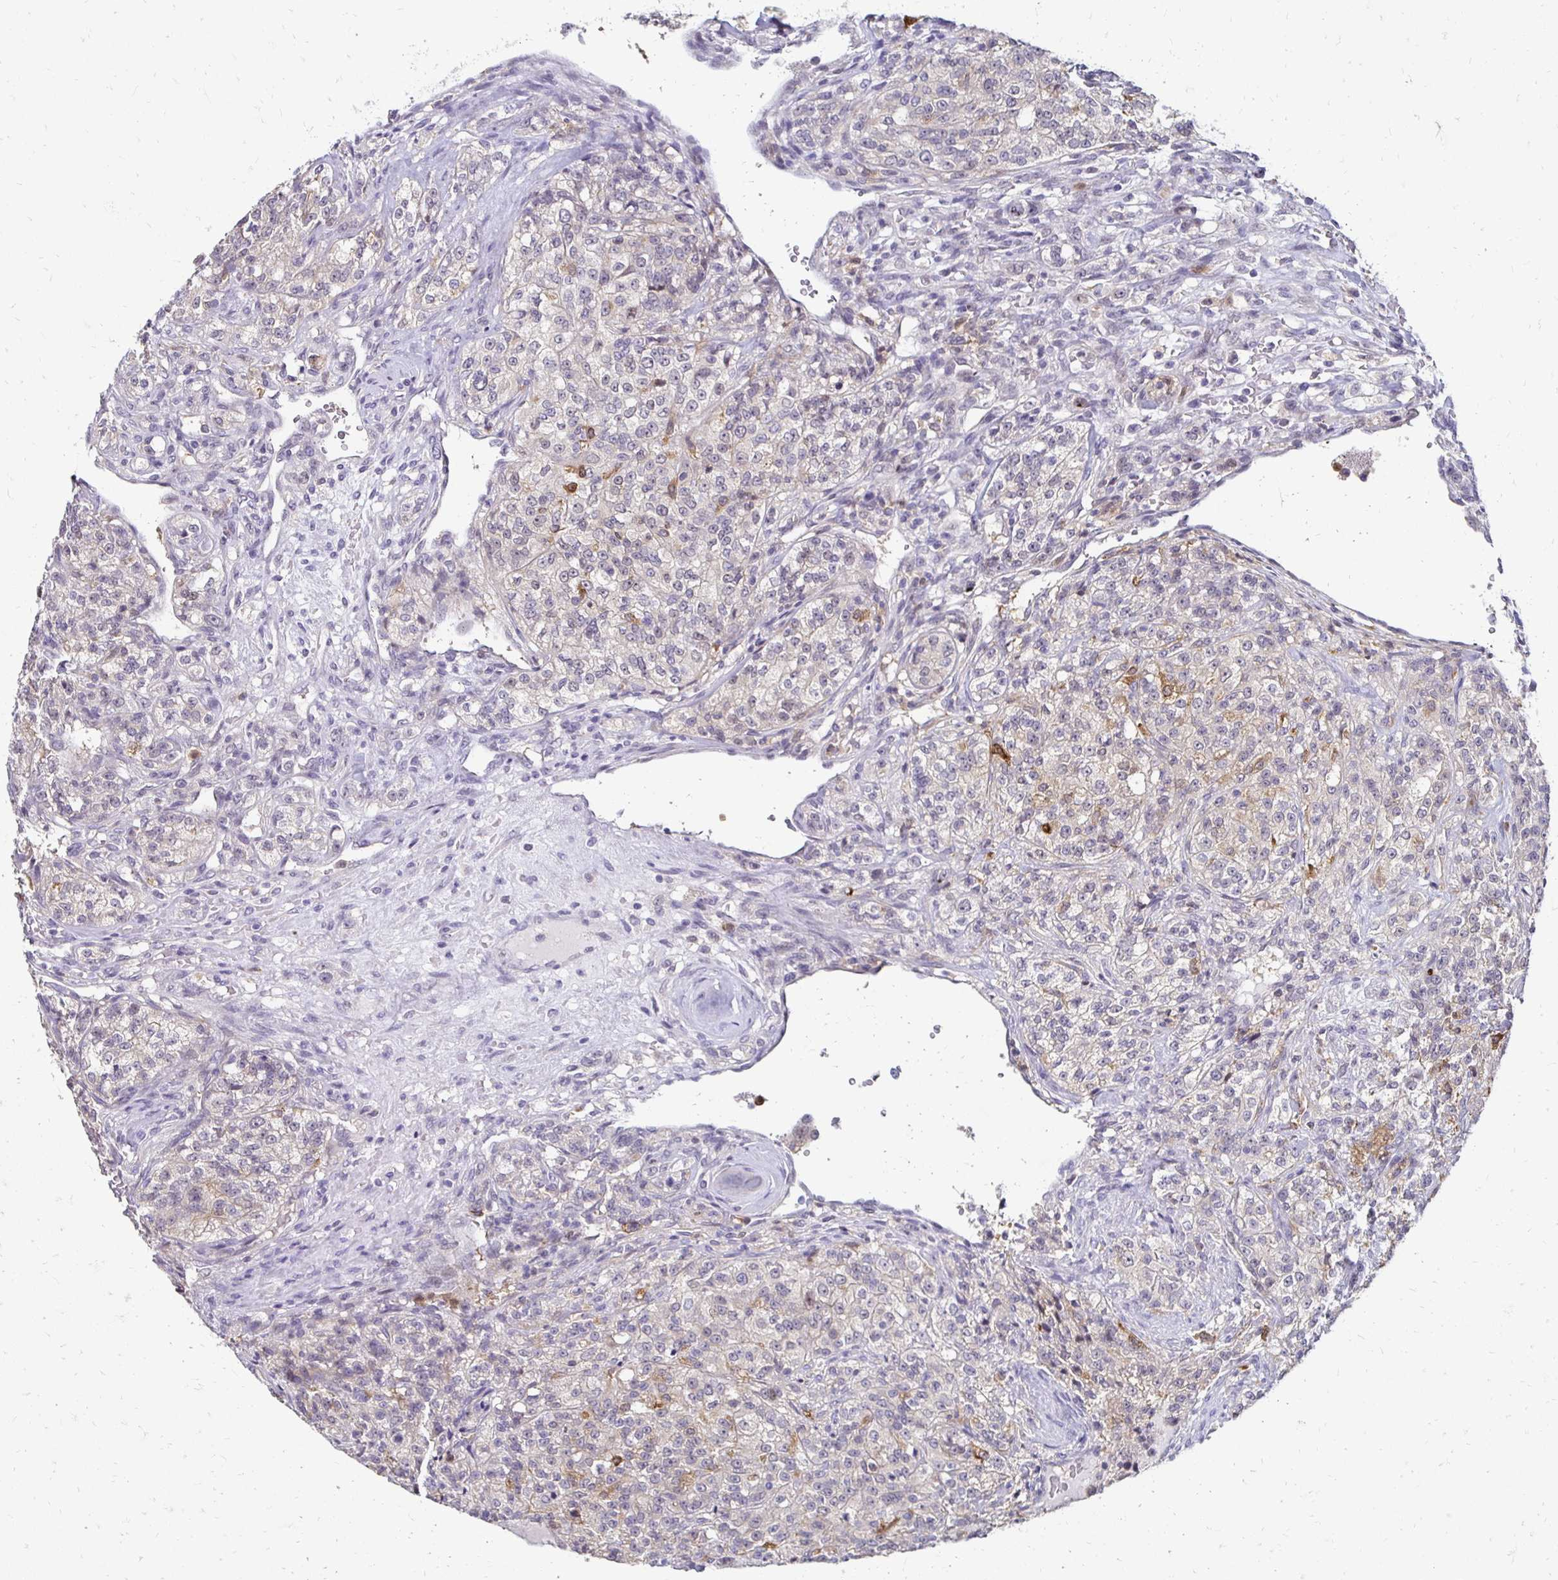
{"staining": {"intensity": "negative", "quantity": "none", "location": "none"}, "tissue": "renal cancer", "cell_type": "Tumor cells", "image_type": "cancer", "snomed": [{"axis": "morphology", "description": "Adenocarcinoma, NOS"}, {"axis": "topography", "description": "Kidney"}], "caption": "DAB (3,3'-diaminobenzidine) immunohistochemical staining of human renal adenocarcinoma reveals no significant positivity in tumor cells.", "gene": "PADI2", "patient": {"sex": "female", "age": 63}}